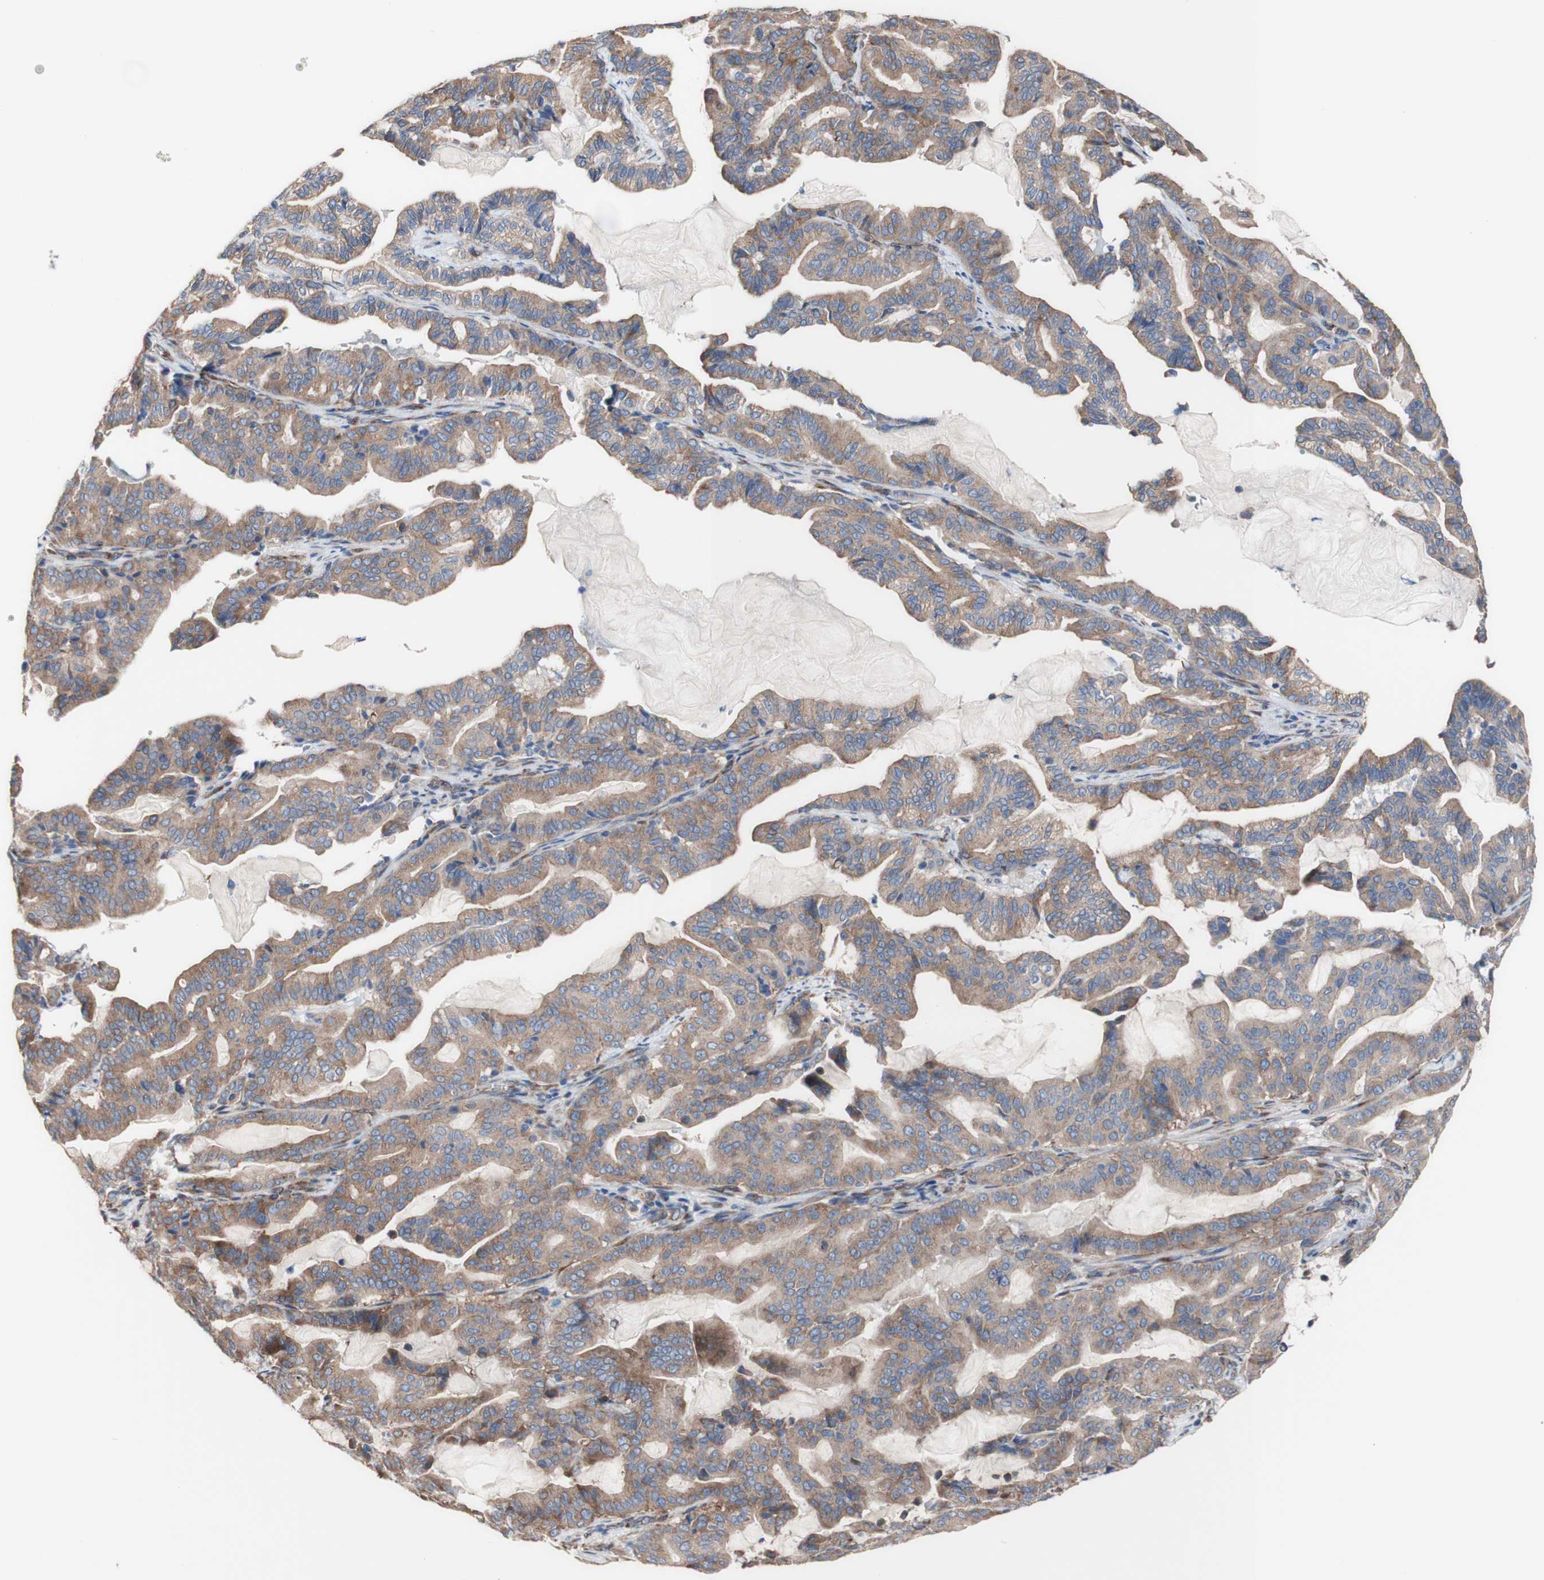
{"staining": {"intensity": "moderate", "quantity": ">75%", "location": "cytoplasmic/membranous"}, "tissue": "pancreatic cancer", "cell_type": "Tumor cells", "image_type": "cancer", "snomed": [{"axis": "morphology", "description": "Adenocarcinoma, NOS"}, {"axis": "topography", "description": "Pancreas"}], "caption": "The image displays a brown stain indicating the presence of a protein in the cytoplasmic/membranous of tumor cells in adenocarcinoma (pancreatic).", "gene": "LRIG3", "patient": {"sex": "male", "age": 63}}